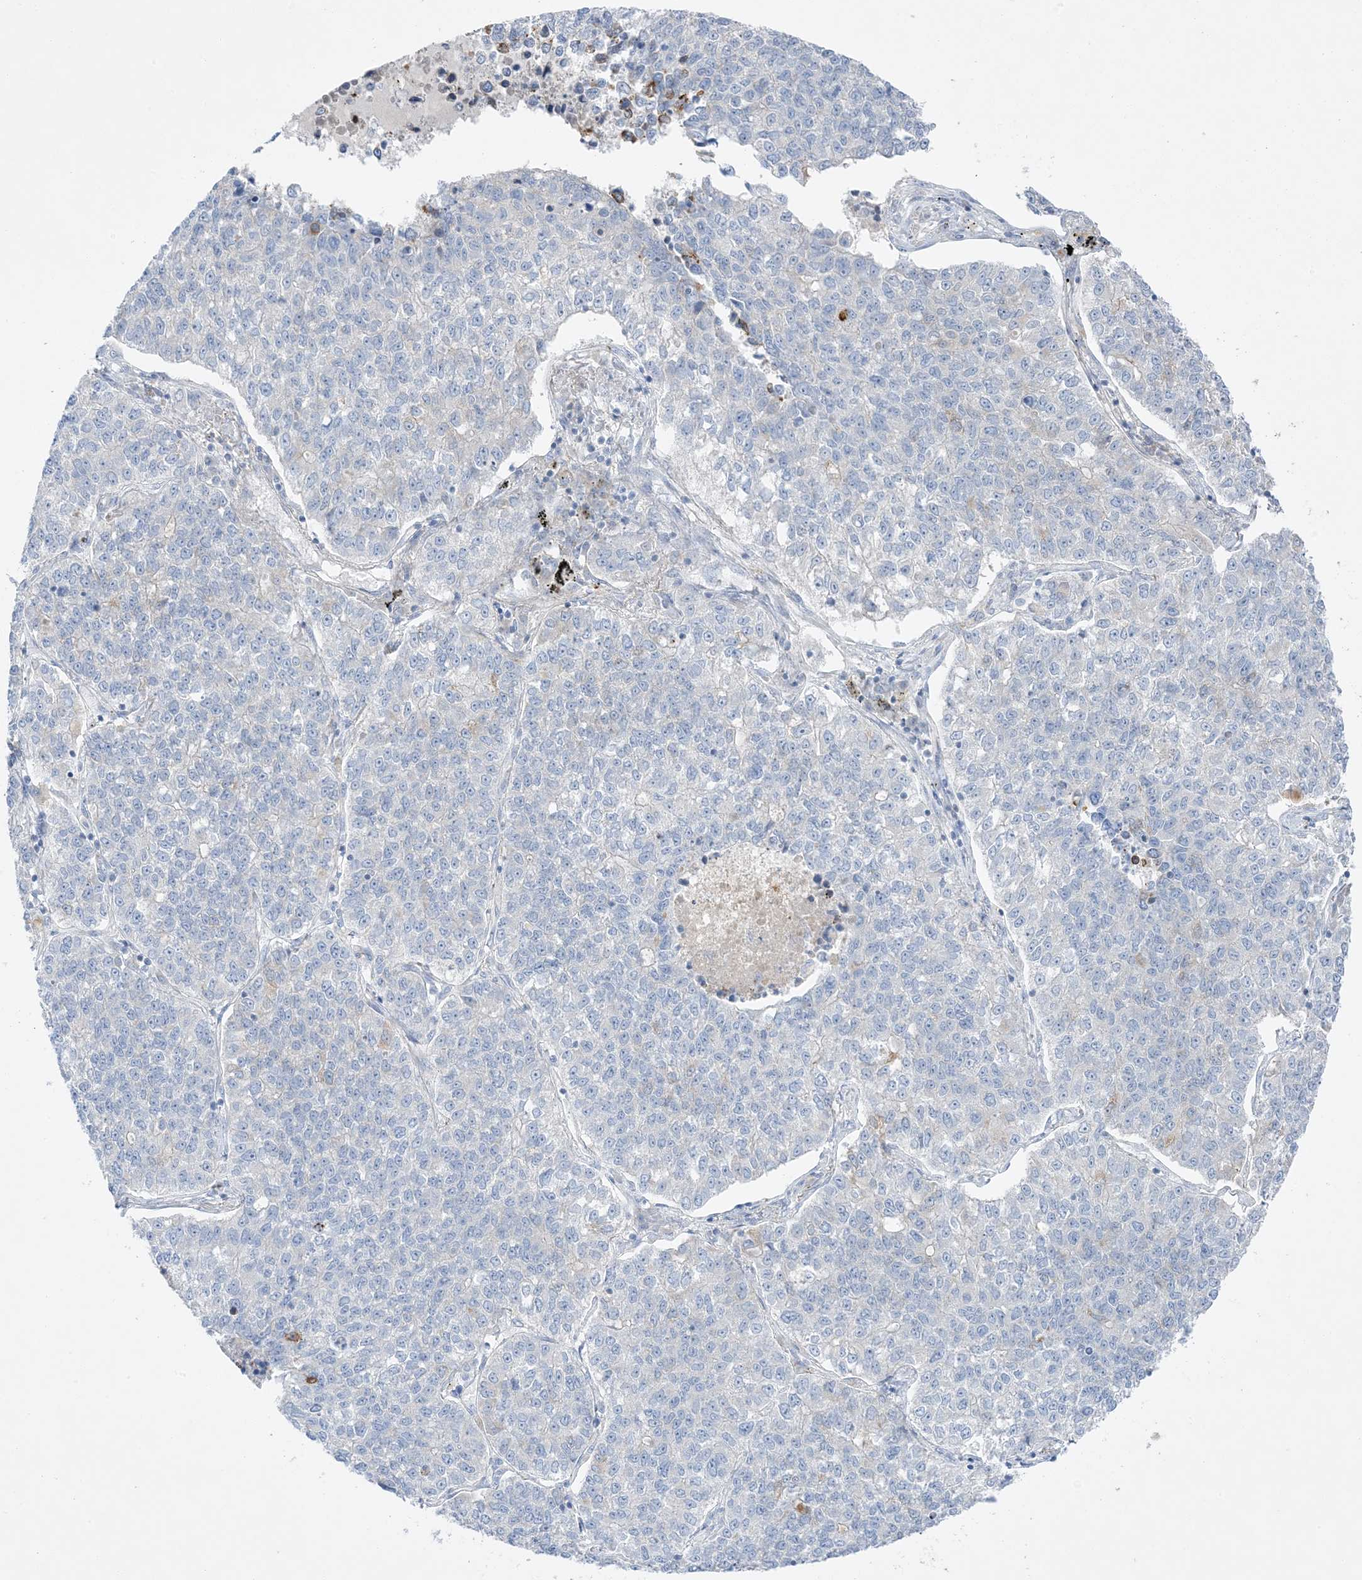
{"staining": {"intensity": "negative", "quantity": "none", "location": "none"}, "tissue": "lung cancer", "cell_type": "Tumor cells", "image_type": "cancer", "snomed": [{"axis": "morphology", "description": "Adenocarcinoma, NOS"}, {"axis": "topography", "description": "Lung"}], "caption": "IHC histopathology image of neoplastic tissue: human lung cancer stained with DAB (3,3'-diaminobenzidine) demonstrates no significant protein expression in tumor cells.", "gene": "FAM184A", "patient": {"sex": "male", "age": 49}}